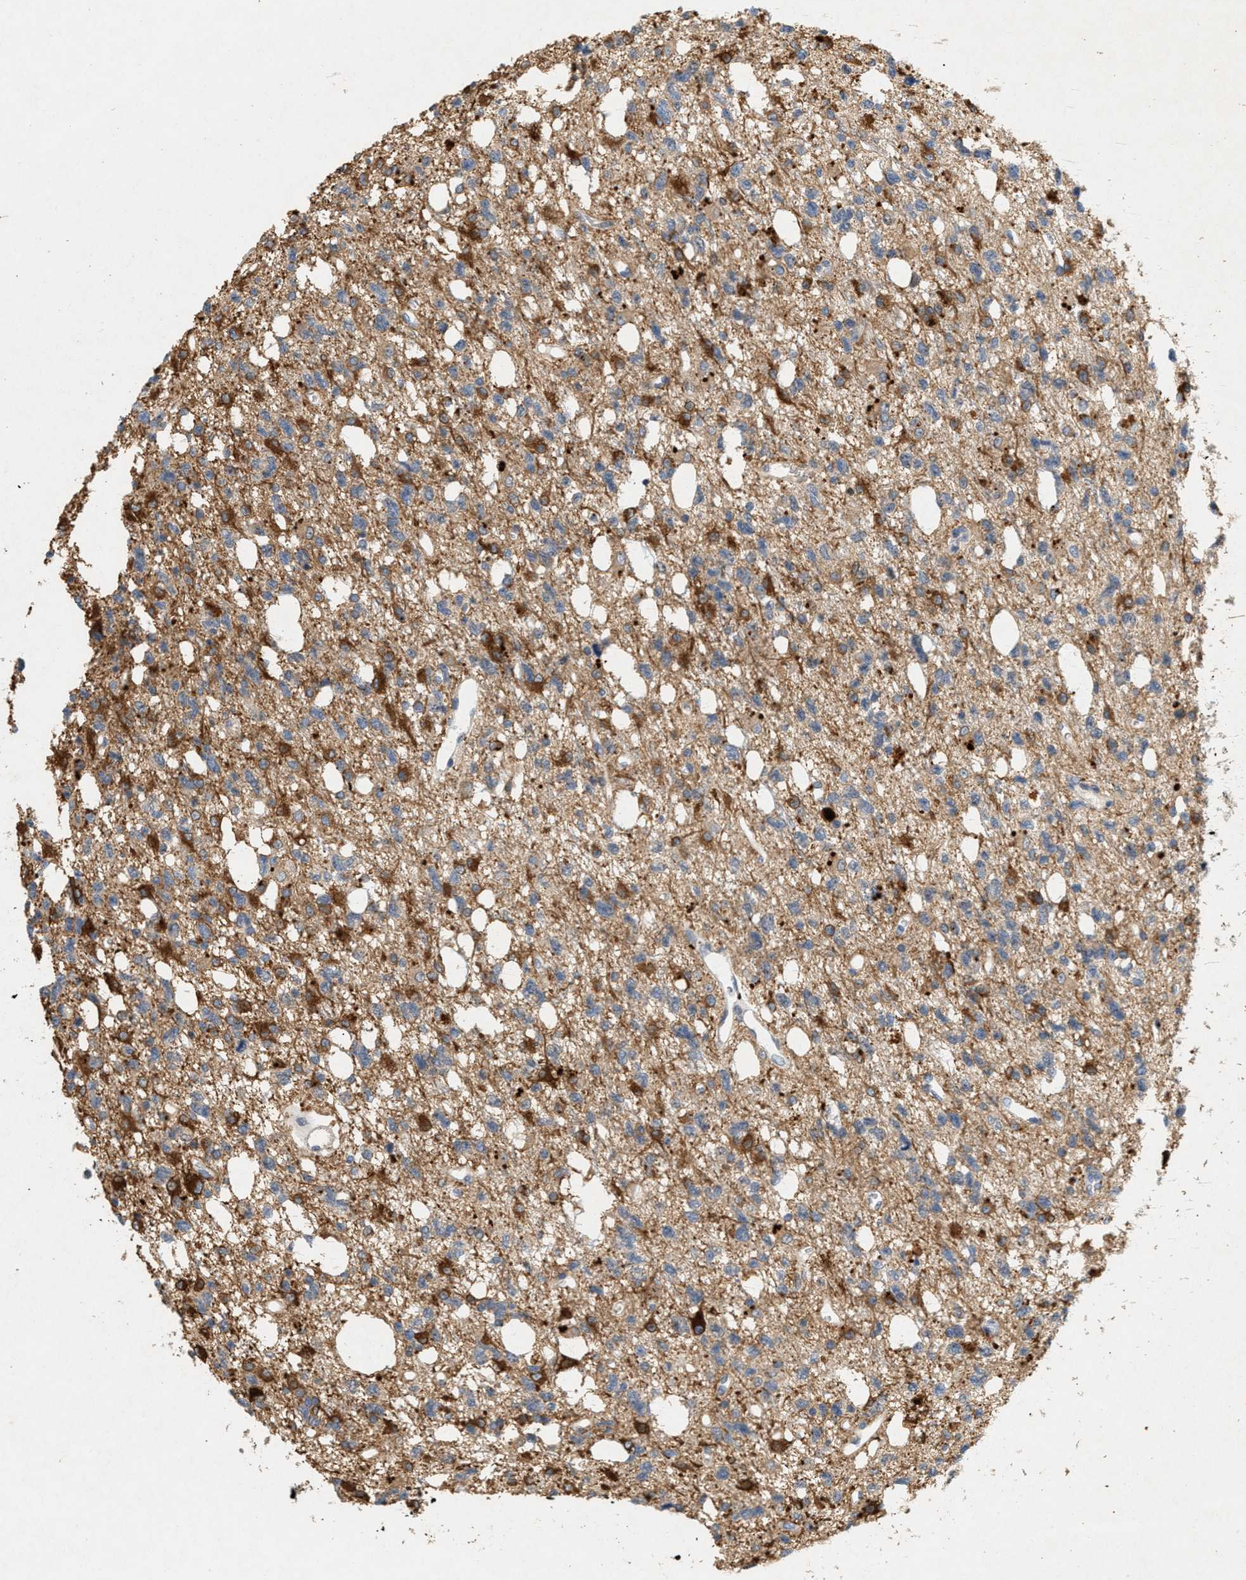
{"staining": {"intensity": "moderate", "quantity": "25%-75%", "location": "cytoplasmic/membranous"}, "tissue": "glioma", "cell_type": "Tumor cells", "image_type": "cancer", "snomed": [{"axis": "morphology", "description": "Glioma, malignant, High grade"}, {"axis": "topography", "description": "Brain"}], "caption": "Immunohistochemistry (IHC) micrograph of neoplastic tissue: malignant high-grade glioma stained using immunohistochemistry reveals medium levels of moderate protein expression localized specifically in the cytoplasmic/membranous of tumor cells, appearing as a cytoplasmic/membranous brown color.", "gene": "DCAF7", "patient": {"sex": "female", "age": 62}}